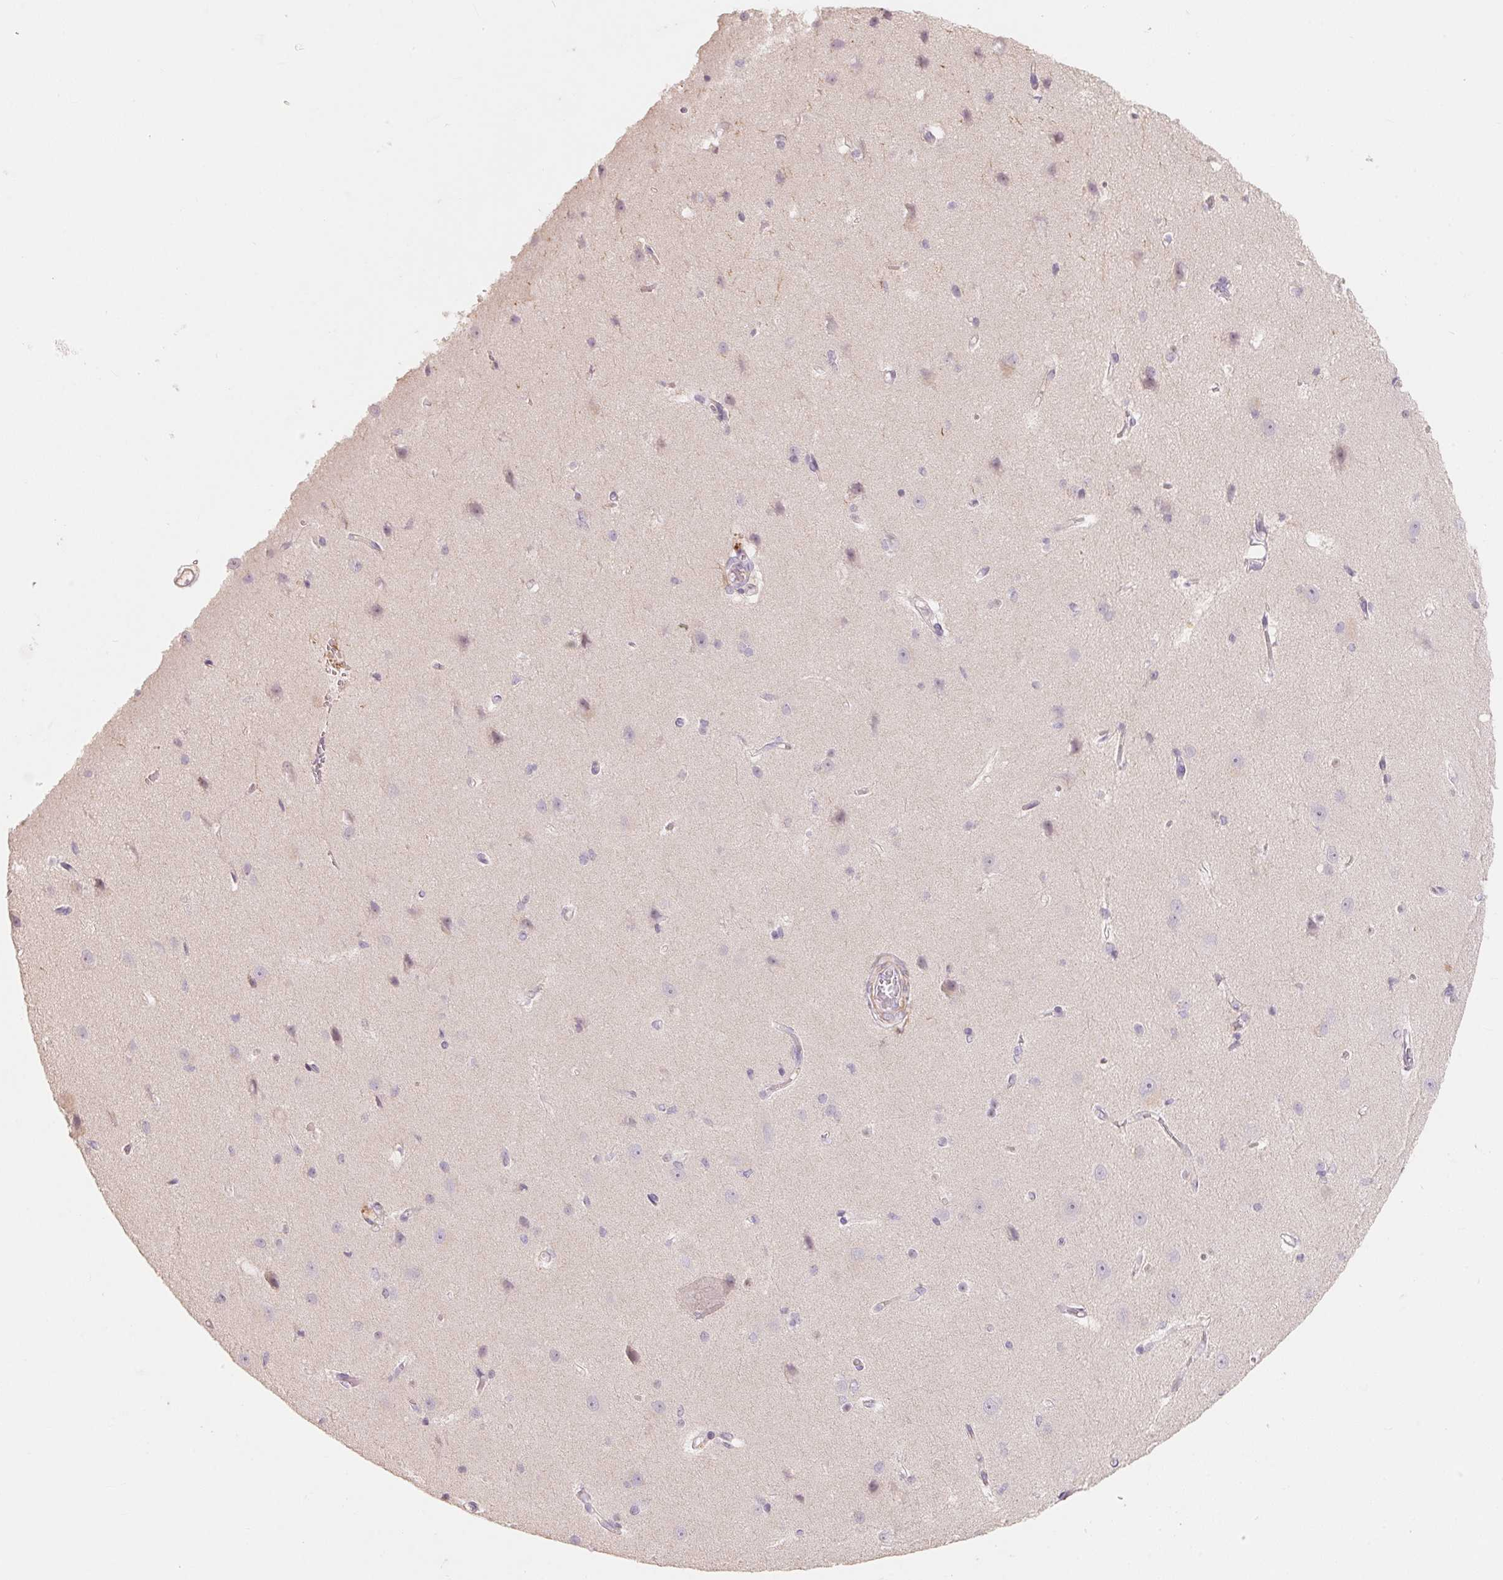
{"staining": {"intensity": "negative", "quantity": "none", "location": "none"}, "tissue": "cerebral cortex", "cell_type": "Endothelial cells", "image_type": "normal", "snomed": [{"axis": "morphology", "description": "Normal tissue, NOS"}, {"axis": "topography", "description": "Cerebral cortex"}], "caption": "Immunohistochemistry of unremarkable cerebral cortex demonstrates no positivity in endothelial cells.", "gene": "TP53AIP1", "patient": {"sex": "male", "age": 37}}